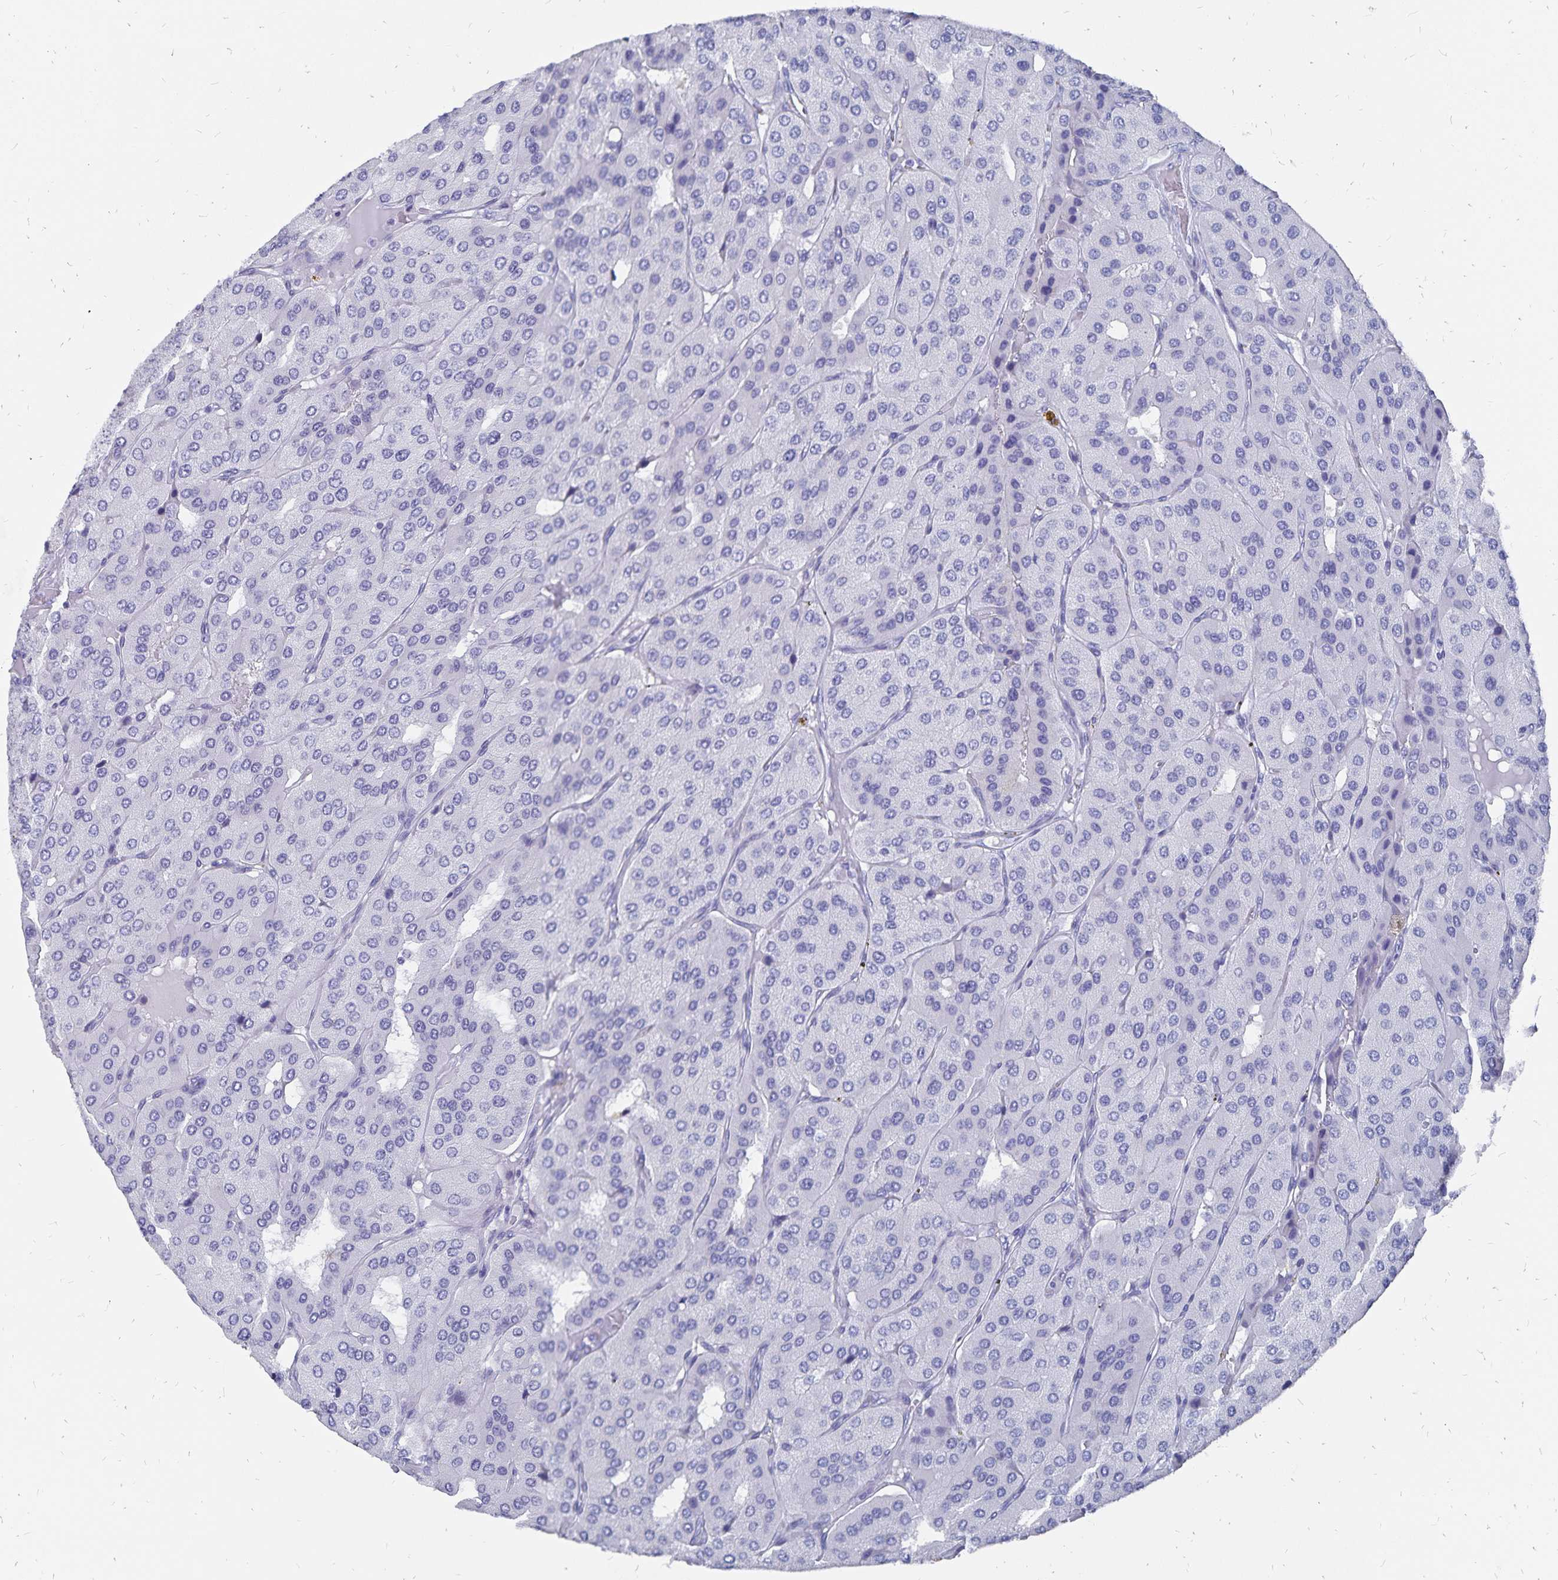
{"staining": {"intensity": "negative", "quantity": "none", "location": "none"}, "tissue": "parathyroid gland", "cell_type": "Glandular cells", "image_type": "normal", "snomed": [{"axis": "morphology", "description": "Normal tissue, NOS"}, {"axis": "morphology", "description": "Adenoma, NOS"}, {"axis": "topography", "description": "Parathyroid gland"}], "caption": "IHC histopathology image of normal parathyroid gland: human parathyroid gland stained with DAB (3,3'-diaminobenzidine) reveals no significant protein expression in glandular cells.", "gene": "ADH1A", "patient": {"sex": "female", "age": 86}}